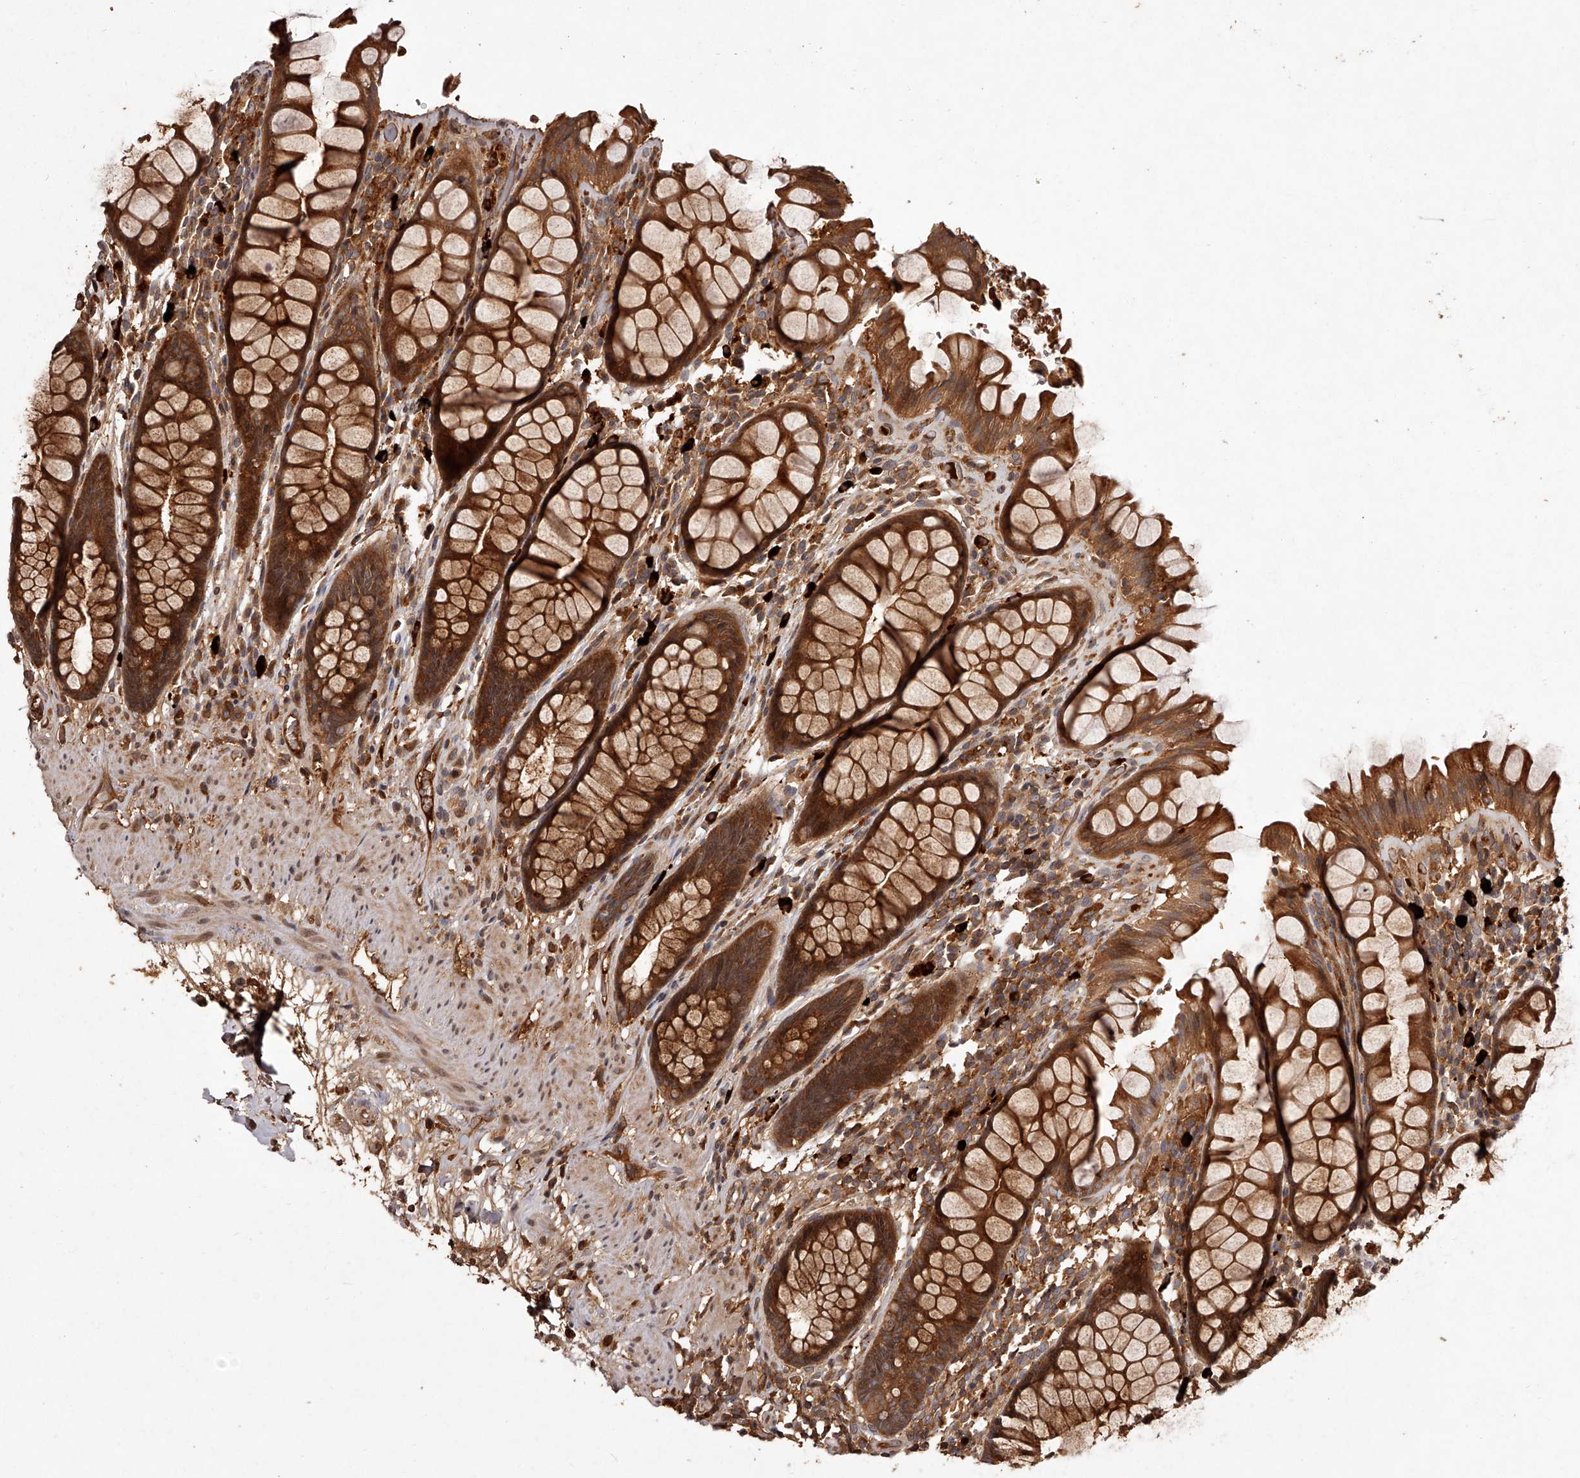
{"staining": {"intensity": "strong", "quantity": ">75%", "location": "cytoplasmic/membranous"}, "tissue": "rectum", "cell_type": "Glandular cells", "image_type": "normal", "snomed": [{"axis": "morphology", "description": "Normal tissue, NOS"}, {"axis": "topography", "description": "Rectum"}], "caption": "IHC image of unremarkable rectum: human rectum stained using immunohistochemistry displays high levels of strong protein expression localized specifically in the cytoplasmic/membranous of glandular cells, appearing as a cytoplasmic/membranous brown color.", "gene": "CRYZL1", "patient": {"sex": "male", "age": 64}}